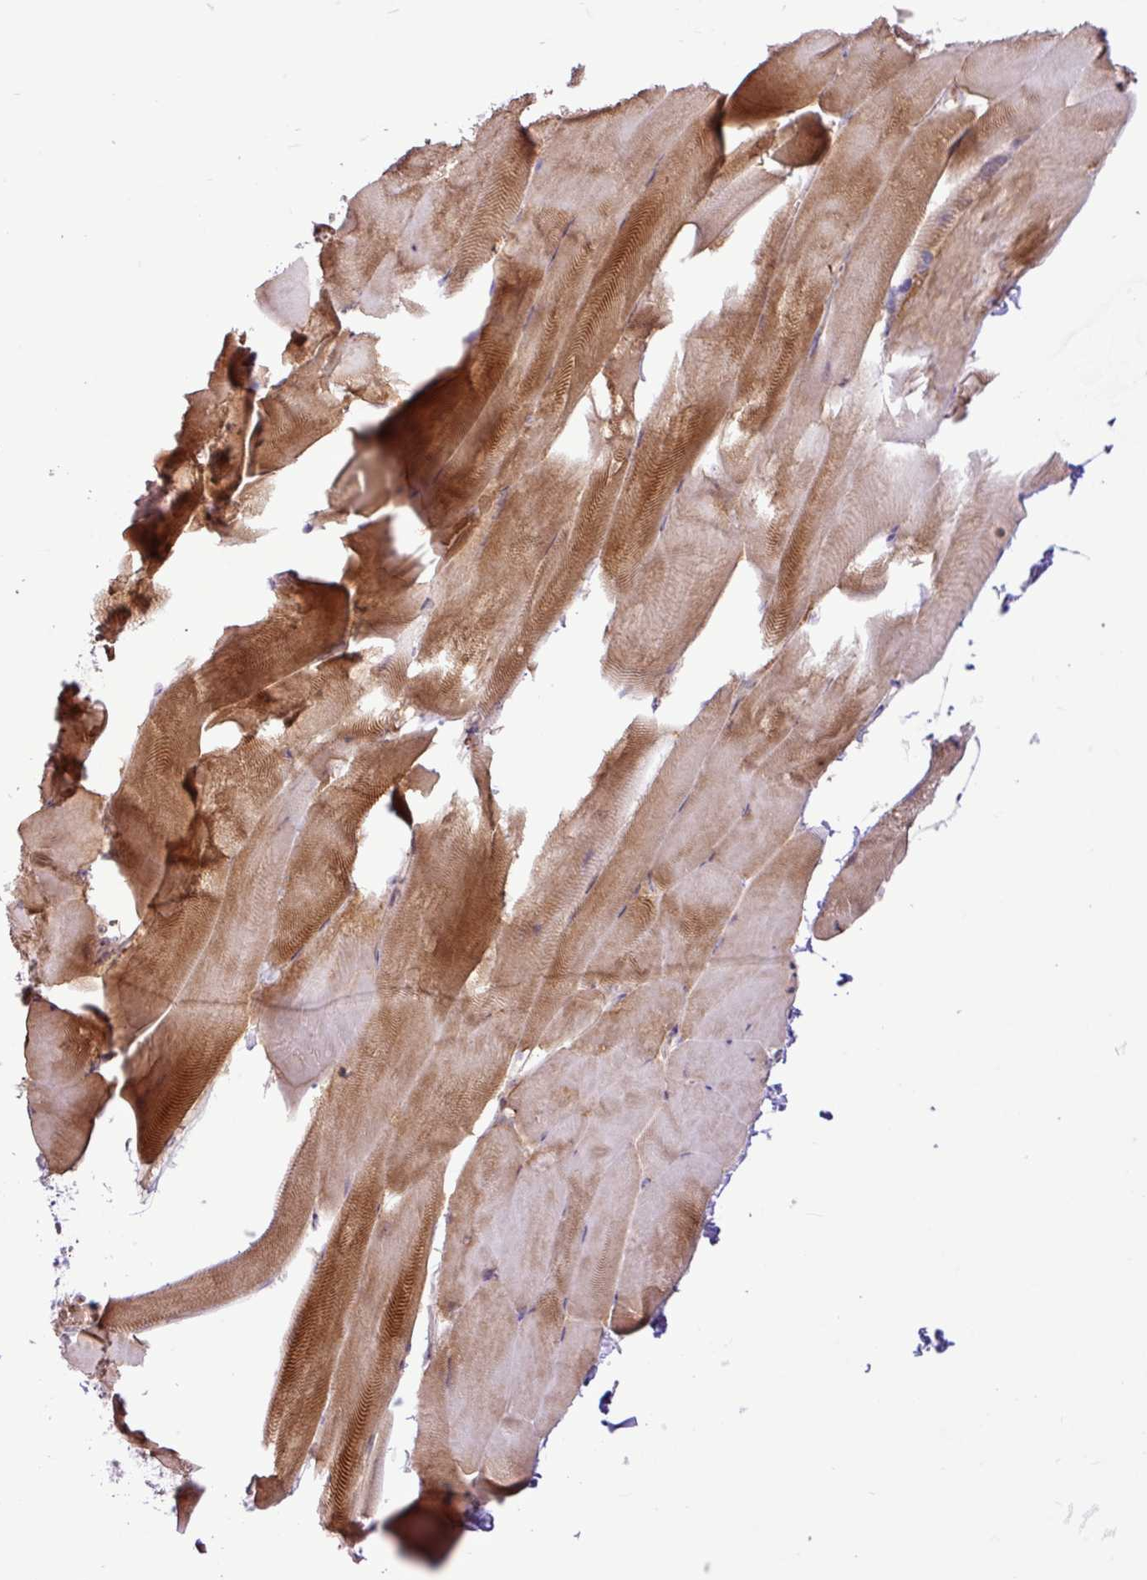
{"staining": {"intensity": "moderate", "quantity": "25%-75%", "location": "cytoplasmic/membranous"}, "tissue": "skeletal muscle", "cell_type": "Myocytes", "image_type": "normal", "snomed": [{"axis": "morphology", "description": "Normal tissue, NOS"}, {"axis": "topography", "description": "Skeletal muscle"}], "caption": "A brown stain shows moderate cytoplasmic/membranous staining of a protein in myocytes of benign human skeletal muscle.", "gene": "ELOA2", "patient": {"sex": "female", "age": 64}}